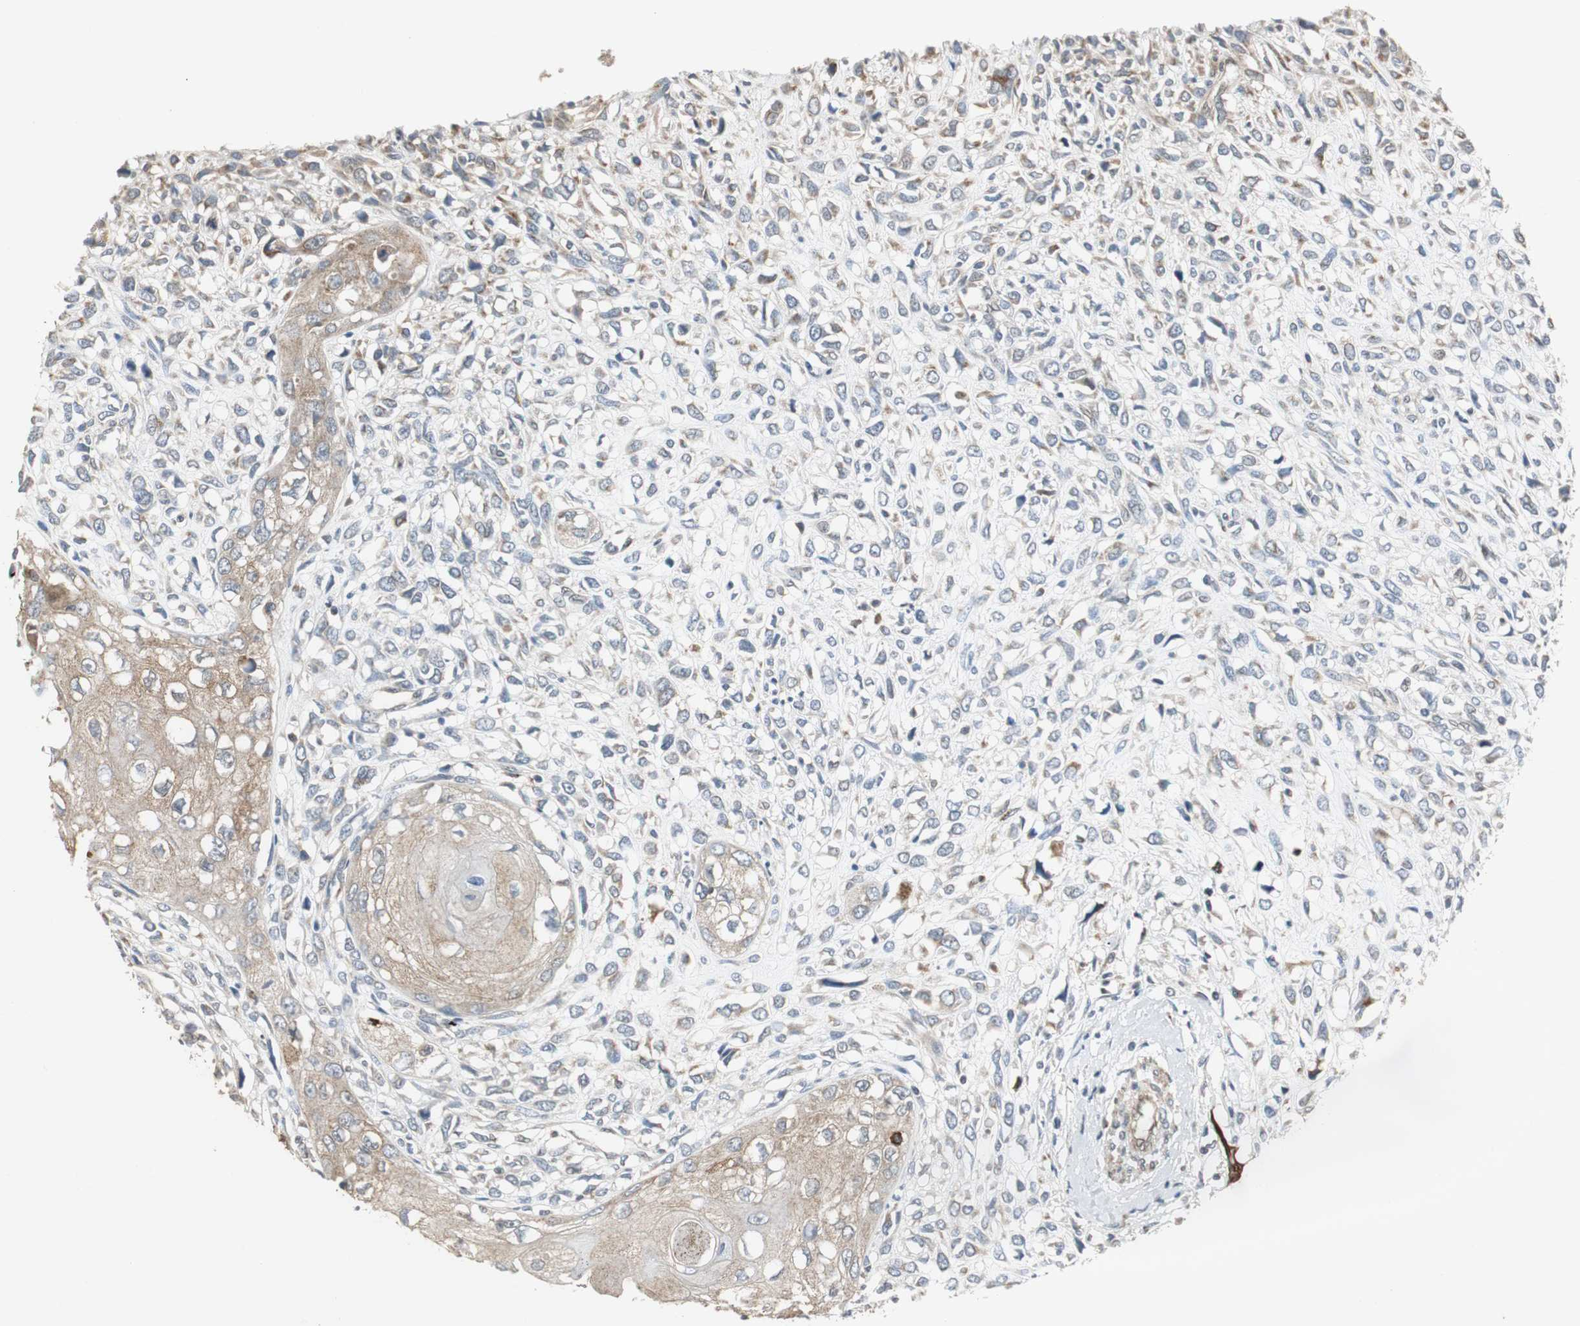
{"staining": {"intensity": "weak", "quantity": "25%-75%", "location": "cytoplasmic/membranous"}, "tissue": "head and neck cancer", "cell_type": "Tumor cells", "image_type": "cancer", "snomed": [{"axis": "morphology", "description": "Necrosis, NOS"}, {"axis": "morphology", "description": "Neoplasm, malignant, NOS"}, {"axis": "topography", "description": "Salivary gland"}, {"axis": "topography", "description": "Head-Neck"}], "caption": "Immunohistochemistry (IHC) staining of head and neck cancer (neoplasm (malignant)), which displays low levels of weak cytoplasmic/membranous expression in approximately 25%-75% of tumor cells indicating weak cytoplasmic/membranous protein staining. The staining was performed using DAB (brown) for protein detection and nuclei were counterstained in hematoxylin (blue).", "gene": "JTB", "patient": {"sex": "male", "age": 43}}